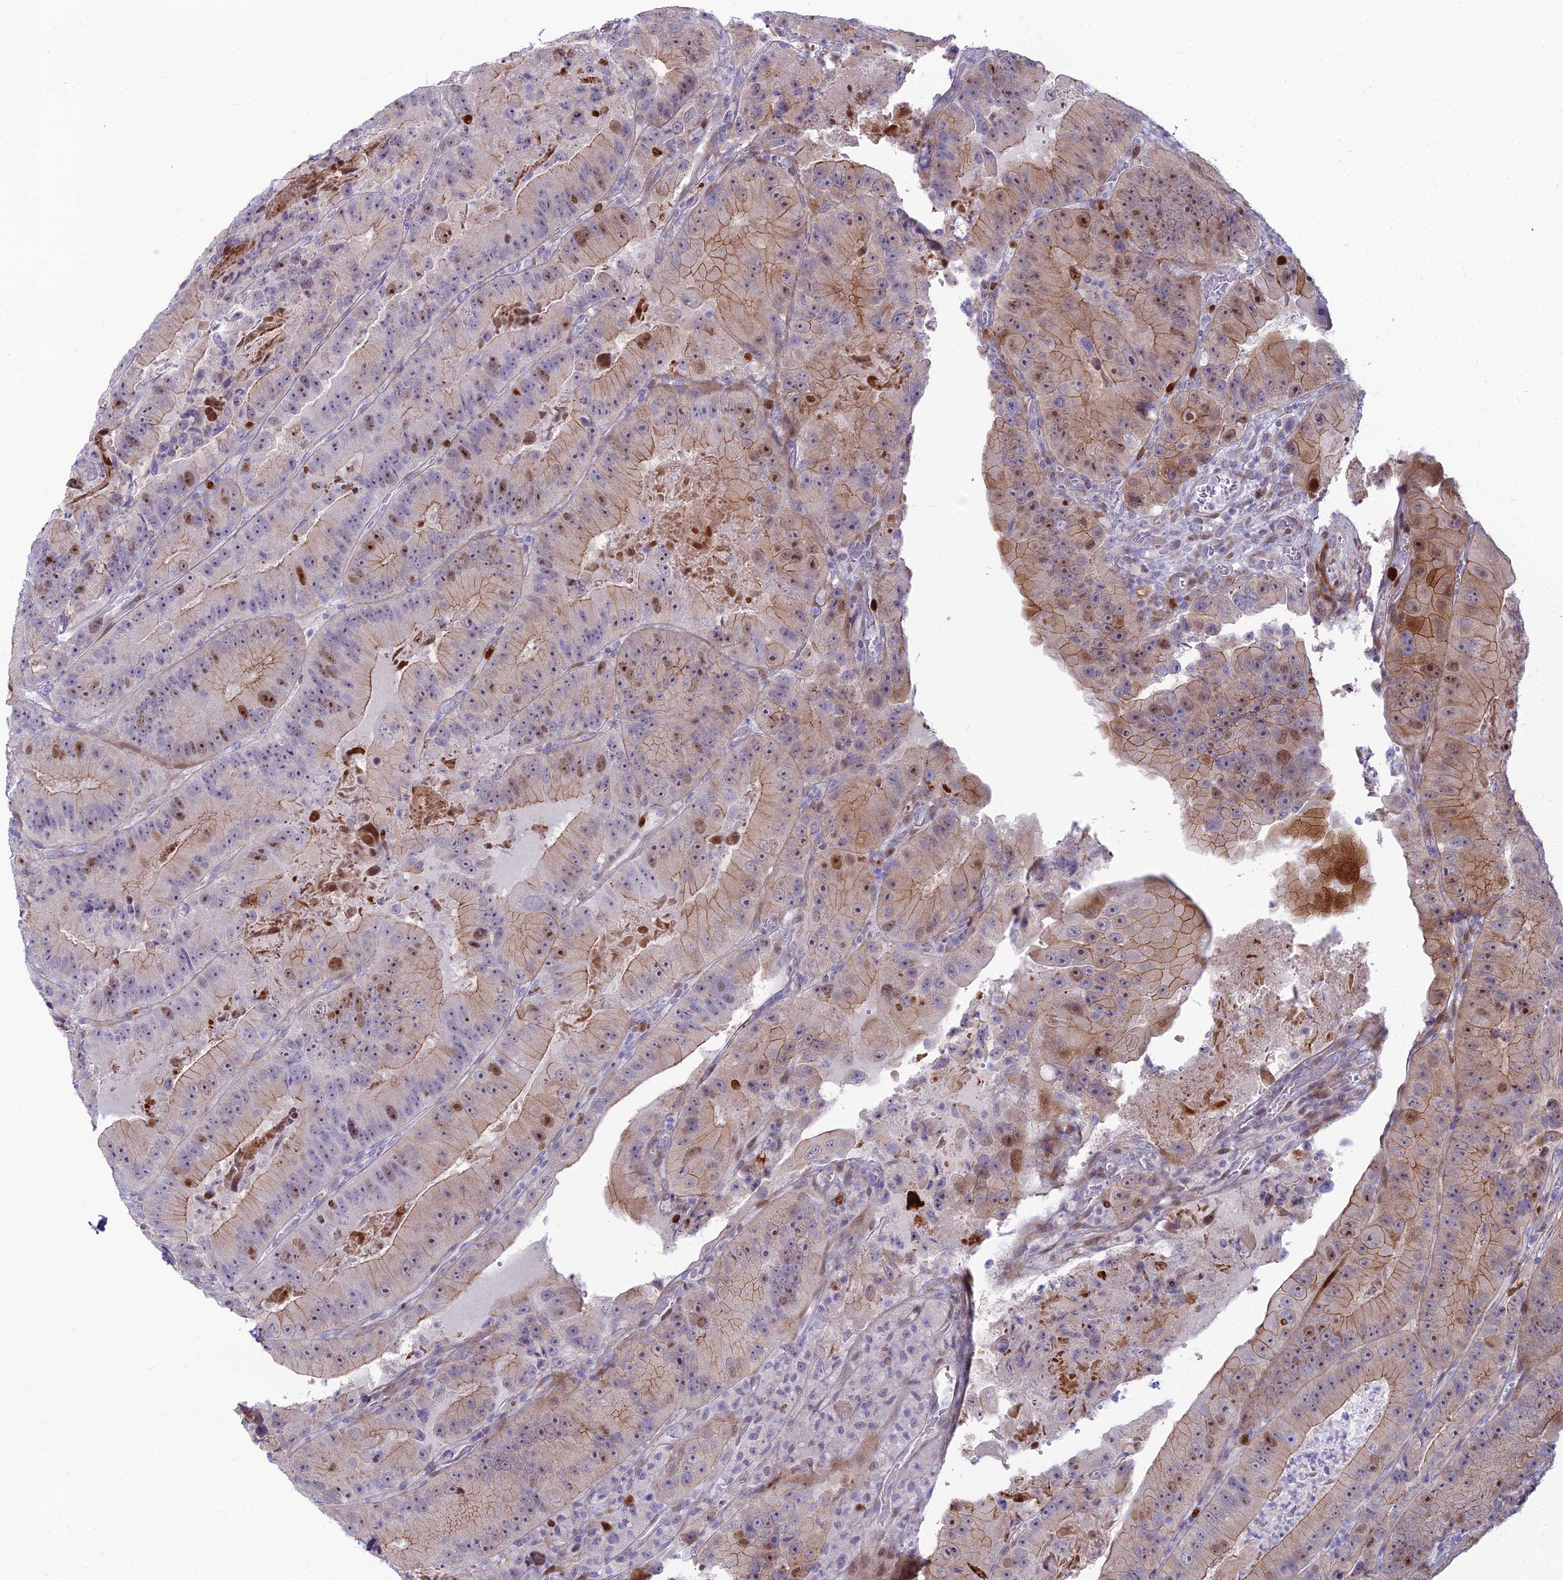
{"staining": {"intensity": "moderate", "quantity": "25%-75%", "location": "cytoplasmic/membranous,nuclear"}, "tissue": "colorectal cancer", "cell_type": "Tumor cells", "image_type": "cancer", "snomed": [{"axis": "morphology", "description": "Adenocarcinoma, NOS"}, {"axis": "topography", "description": "Colon"}], "caption": "Approximately 25%-75% of tumor cells in human colorectal cancer (adenocarcinoma) display moderate cytoplasmic/membranous and nuclear protein positivity as visualized by brown immunohistochemical staining.", "gene": "NUSAP1", "patient": {"sex": "female", "age": 86}}